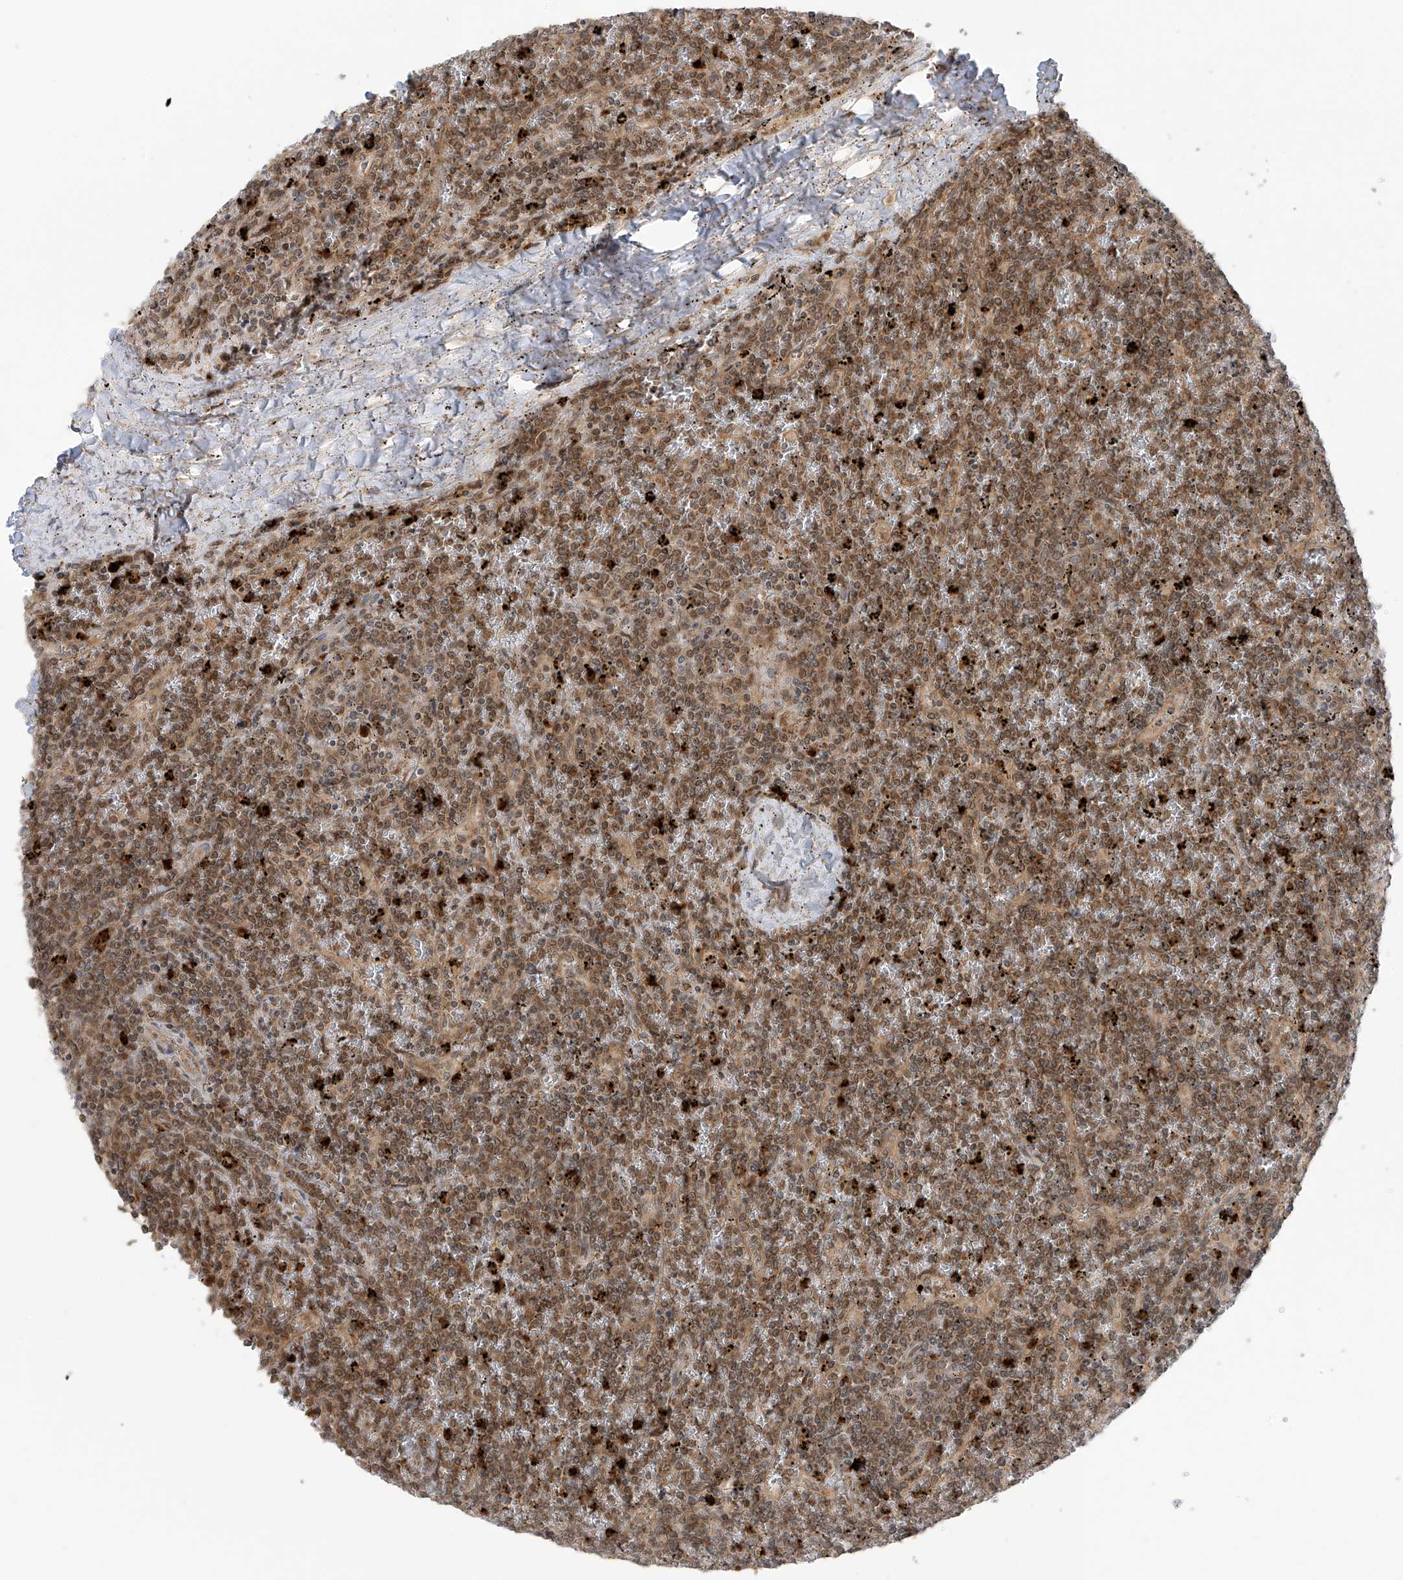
{"staining": {"intensity": "moderate", "quantity": ">75%", "location": "cytoplasmic/membranous"}, "tissue": "lymphoma", "cell_type": "Tumor cells", "image_type": "cancer", "snomed": [{"axis": "morphology", "description": "Malignant lymphoma, non-Hodgkin's type, Low grade"}, {"axis": "topography", "description": "Spleen"}], "caption": "Immunohistochemical staining of lymphoma exhibits moderate cytoplasmic/membranous protein staining in approximately >75% of tumor cells.", "gene": "PDE11A", "patient": {"sex": "female", "age": 19}}